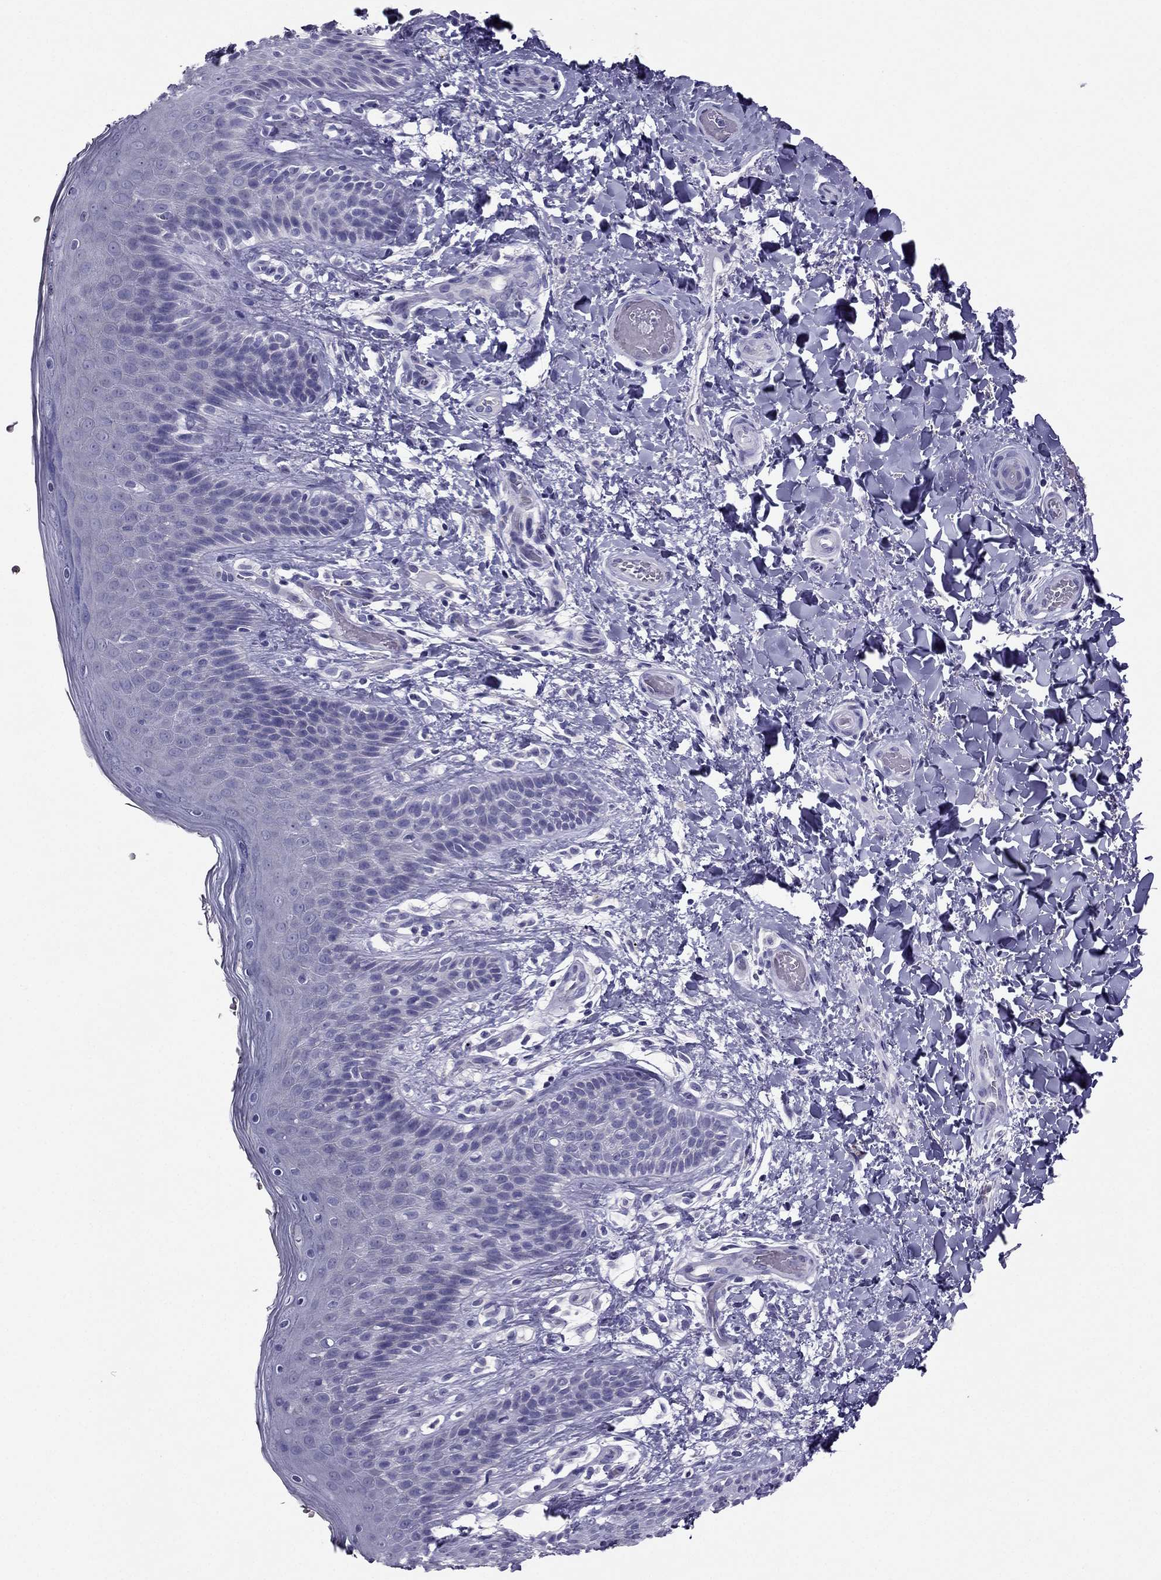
{"staining": {"intensity": "negative", "quantity": "none", "location": "none"}, "tissue": "skin", "cell_type": "Epidermal cells", "image_type": "normal", "snomed": [{"axis": "morphology", "description": "Normal tissue, NOS"}, {"axis": "topography", "description": "Anal"}], "caption": "The immunohistochemistry image has no significant staining in epidermal cells of skin. (DAB immunohistochemistry visualized using brightfield microscopy, high magnification).", "gene": "PDE6A", "patient": {"sex": "male", "age": 36}}